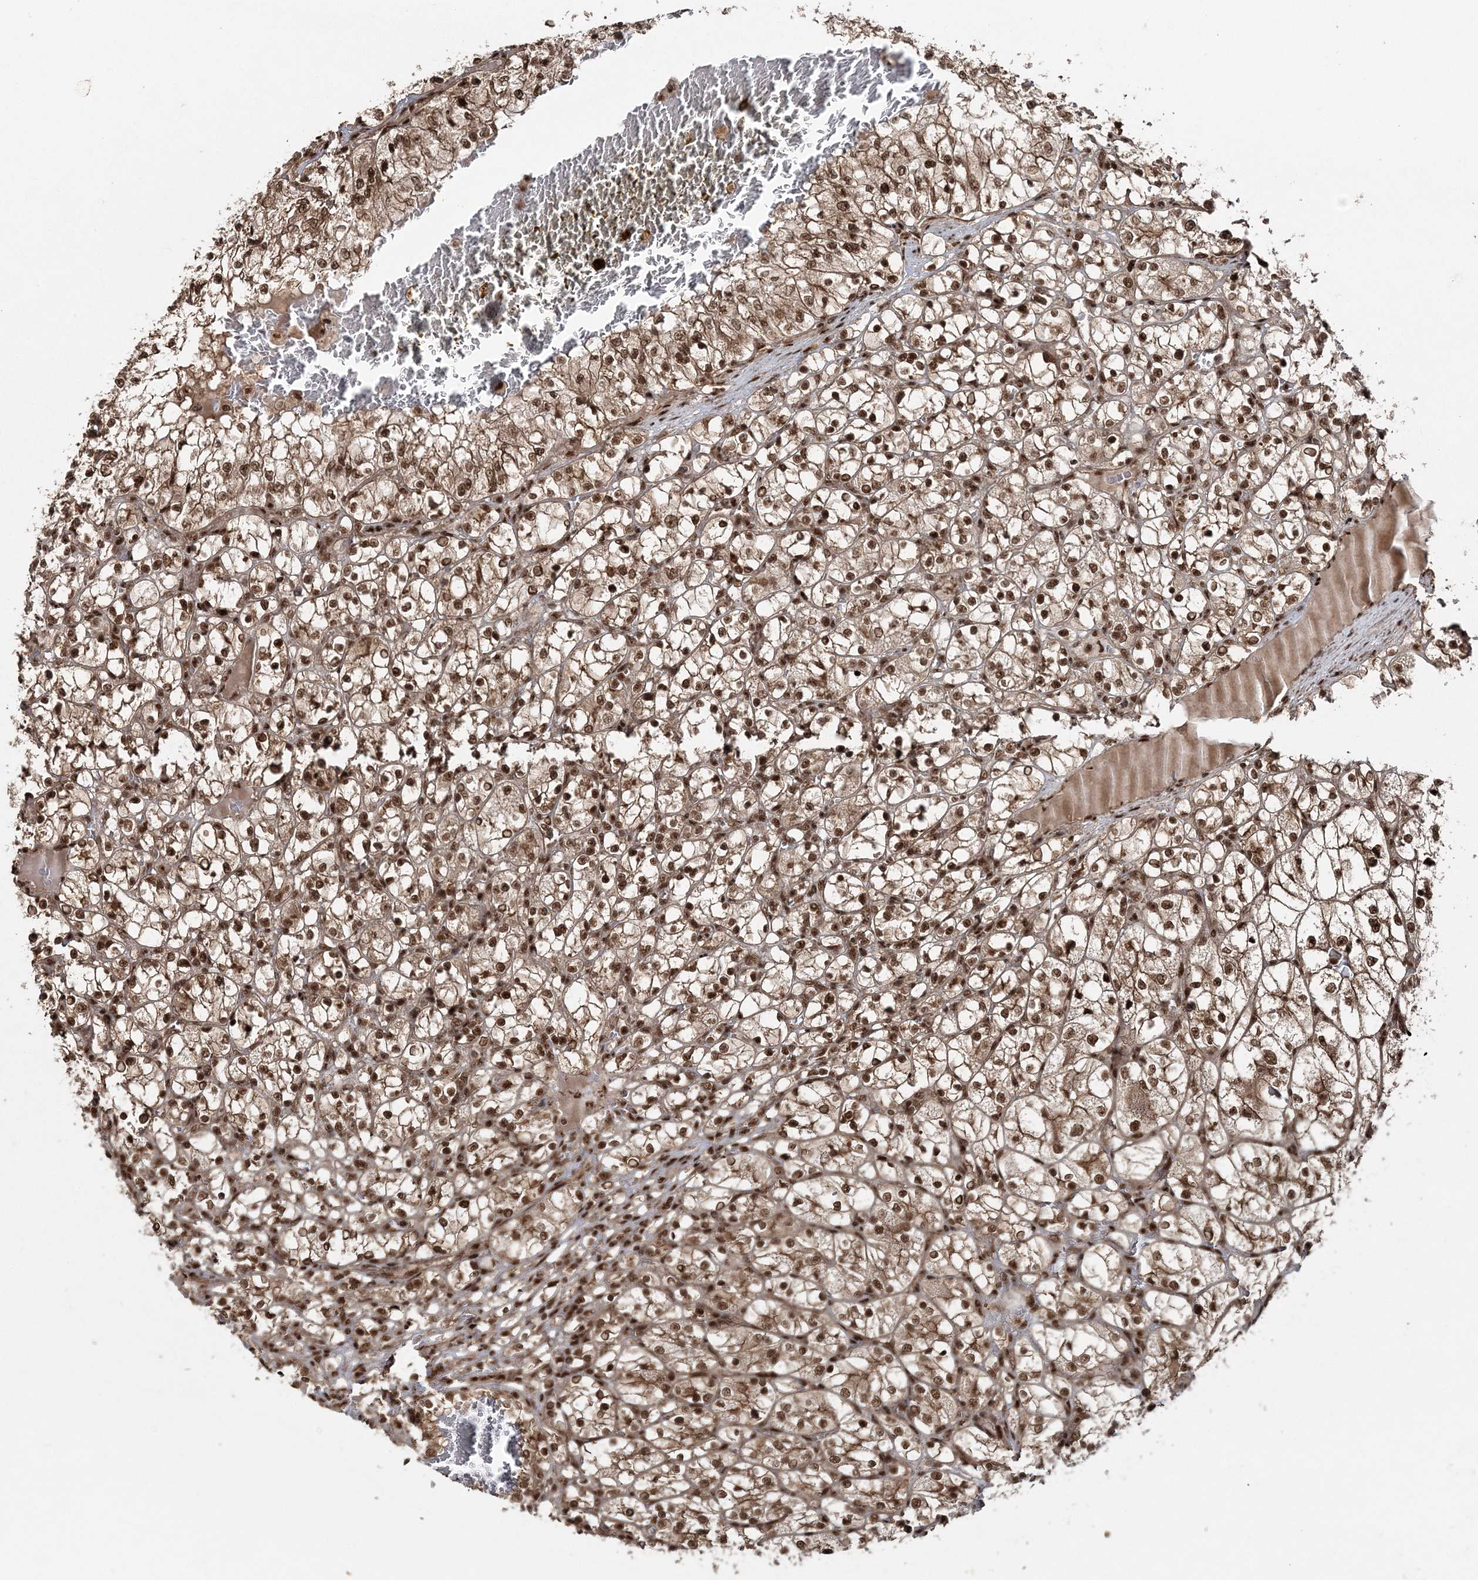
{"staining": {"intensity": "strong", "quantity": ">75%", "location": "cytoplasmic/membranous,nuclear"}, "tissue": "renal cancer", "cell_type": "Tumor cells", "image_type": "cancer", "snomed": [{"axis": "morphology", "description": "Adenocarcinoma, NOS"}, {"axis": "topography", "description": "Kidney"}], "caption": "This is a micrograph of immunohistochemistry staining of renal adenocarcinoma, which shows strong expression in the cytoplasmic/membranous and nuclear of tumor cells.", "gene": "EXOSC8", "patient": {"sex": "female", "age": 69}}